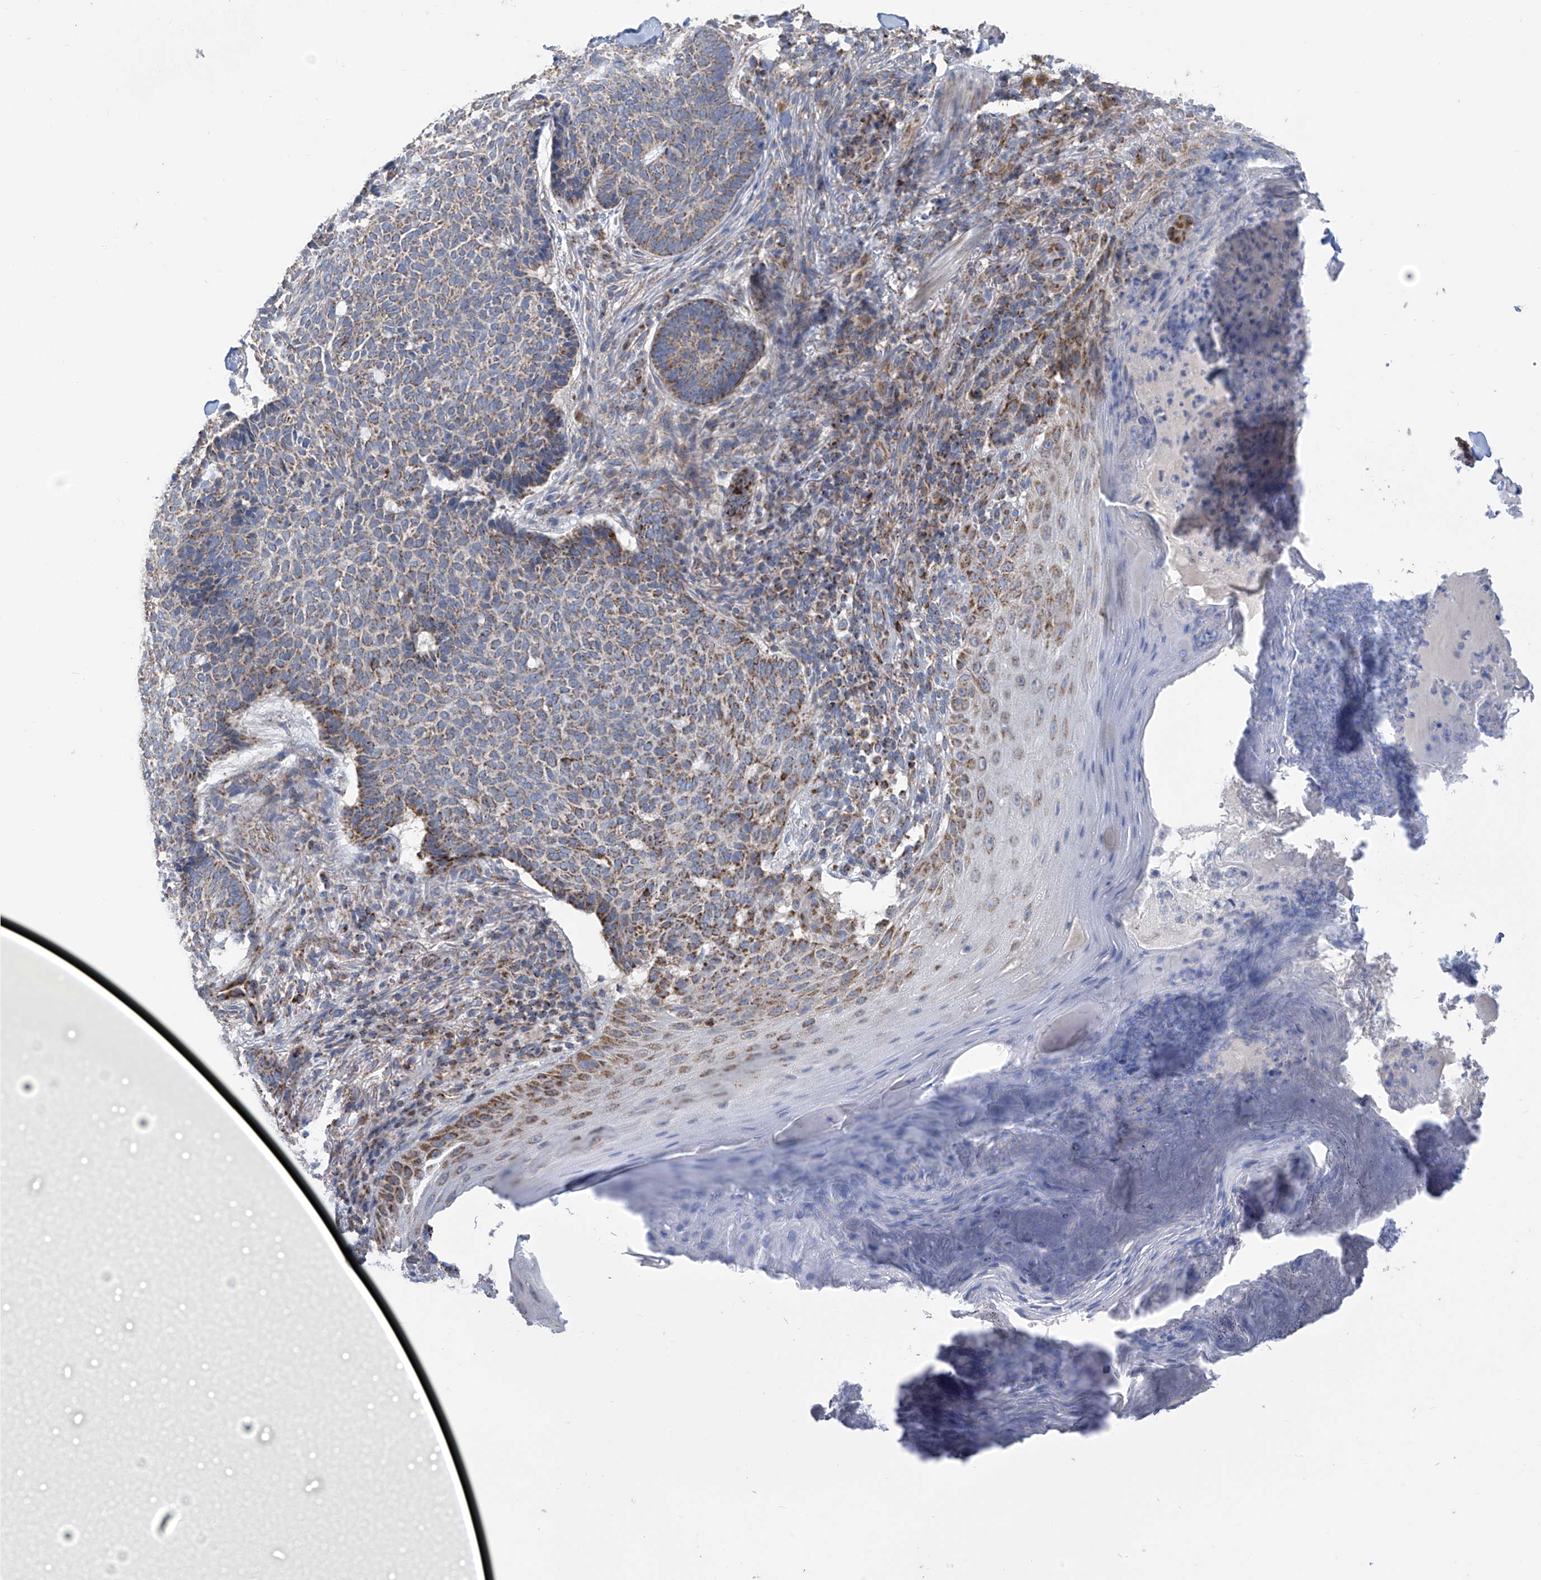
{"staining": {"intensity": "moderate", "quantity": "25%-75%", "location": "cytoplasmic/membranous"}, "tissue": "skin cancer", "cell_type": "Tumor cells", "image_type": "cancer", "snomed": [{"axis": "morphology", "description": "Normal tissue, NOS"}, {"axis": "morphology", "description": "Basal cell carcinoma"}, {"axis": "topography", "description": "Skin"}], "caption": "Protein staining of skin cancer (basal cell carcinoma) tissue displays moderate cytoplasmic/membranous staining in approximately 25%-75% of tumor cells.", "gene": "PNPT1", "patient": {"sex": "male", "age": 50}}